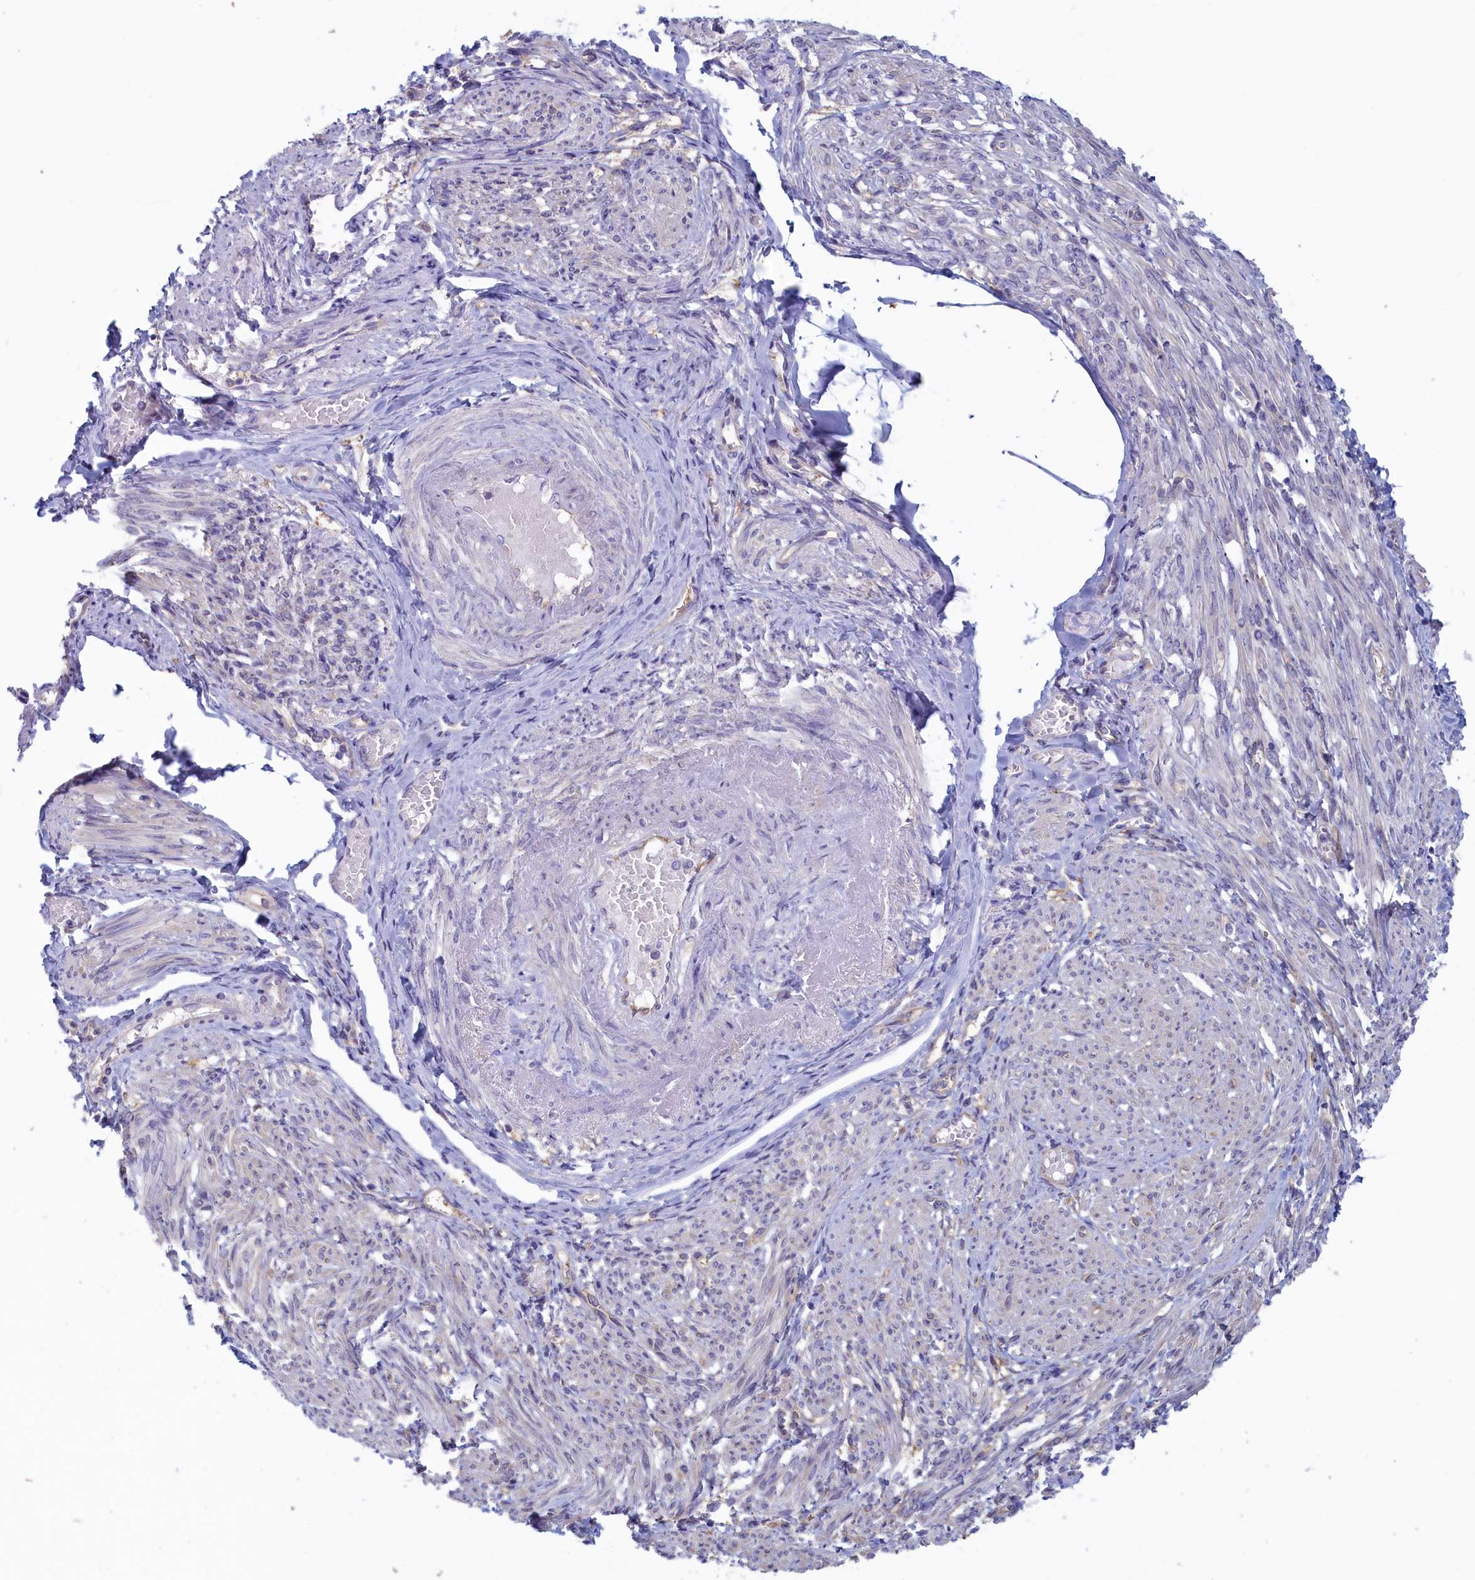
{"staining": {"intensity": "negative", "quantity": "none", "location": "none"}, "tissue": "smooth muscle", "cell_type": "Smooth muscle cells", "image_type": "normal", "snomed": [{"axis": "morphology", "description": "Normal tissue, NOS"}, {"axis": "topography", "description": "Smooth muscle"}], "caption": "Immunohistochemical staining of benign human smooth muscle demonstrates no significant expression in smooth muscle cells. (Immunohistochemistry, brightfield microscopy, high magnification).", "gene": "SYNDIG1L", "patient": {"sex": "female", "age": 39}}